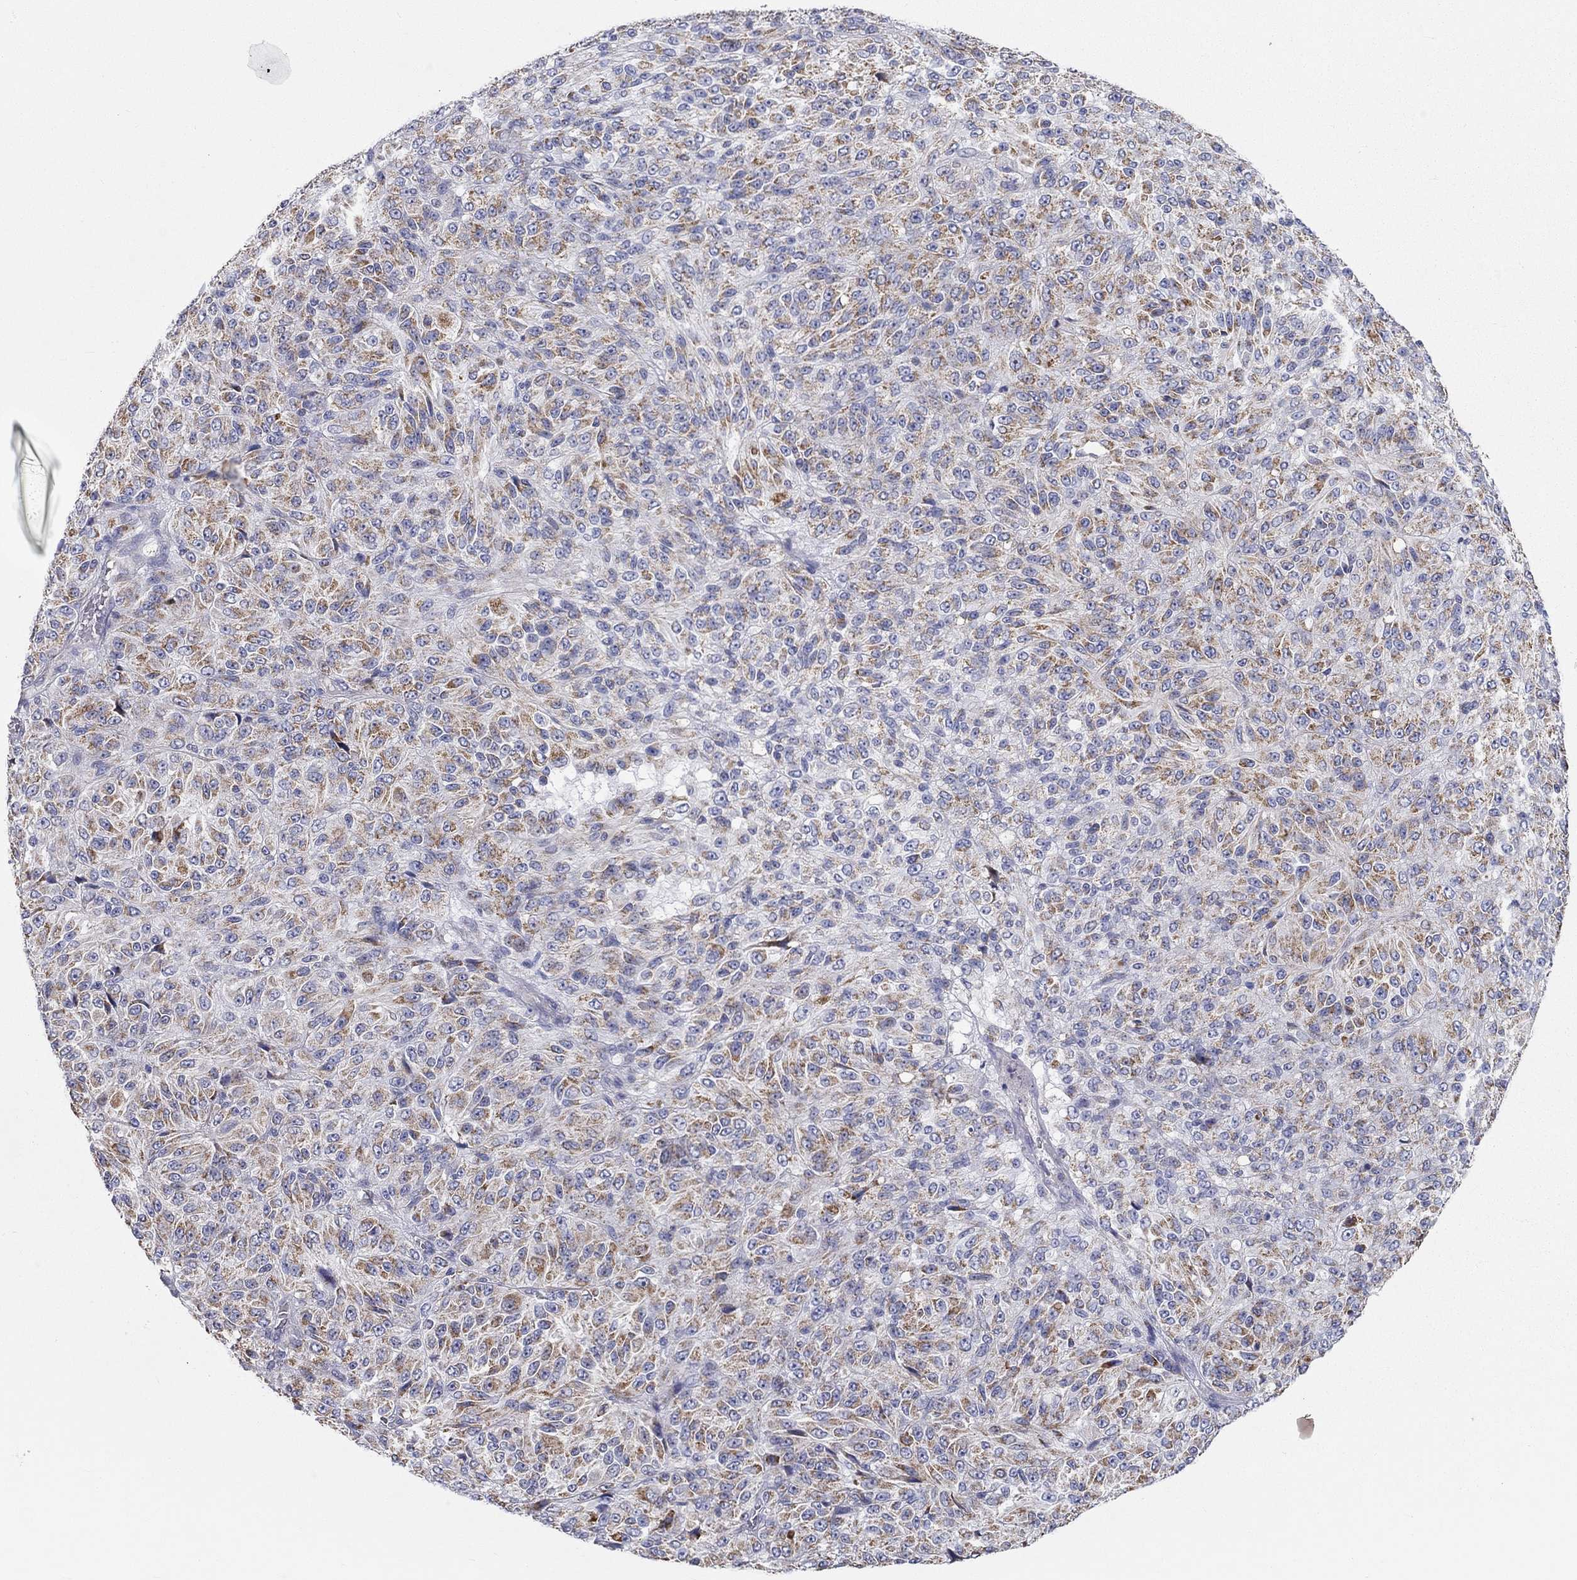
{"staining": {"intensity": "moderate", "quantity": ">75%", "location": "cytoplasmic/membranous"}, "tissue": "melanoma", "cell_type": "Tumor cells", "image_type": "cancer", "snomed": [{"axis": "morphology", "description": "Malignant melanoma, Metastatic site"}, {"axis": "topography", "description": "Brain"}], "caption": "DAB (3,3'-diaminobenzidine) immunohistochemical staining of human malignant melanoma (metastatic site) reveals moderate cytoplasmic/membranous protein staining in approximately >75% of tumor cells.", "gene": "RCAN1", "patient": {"sex": "female", "age": 56}}